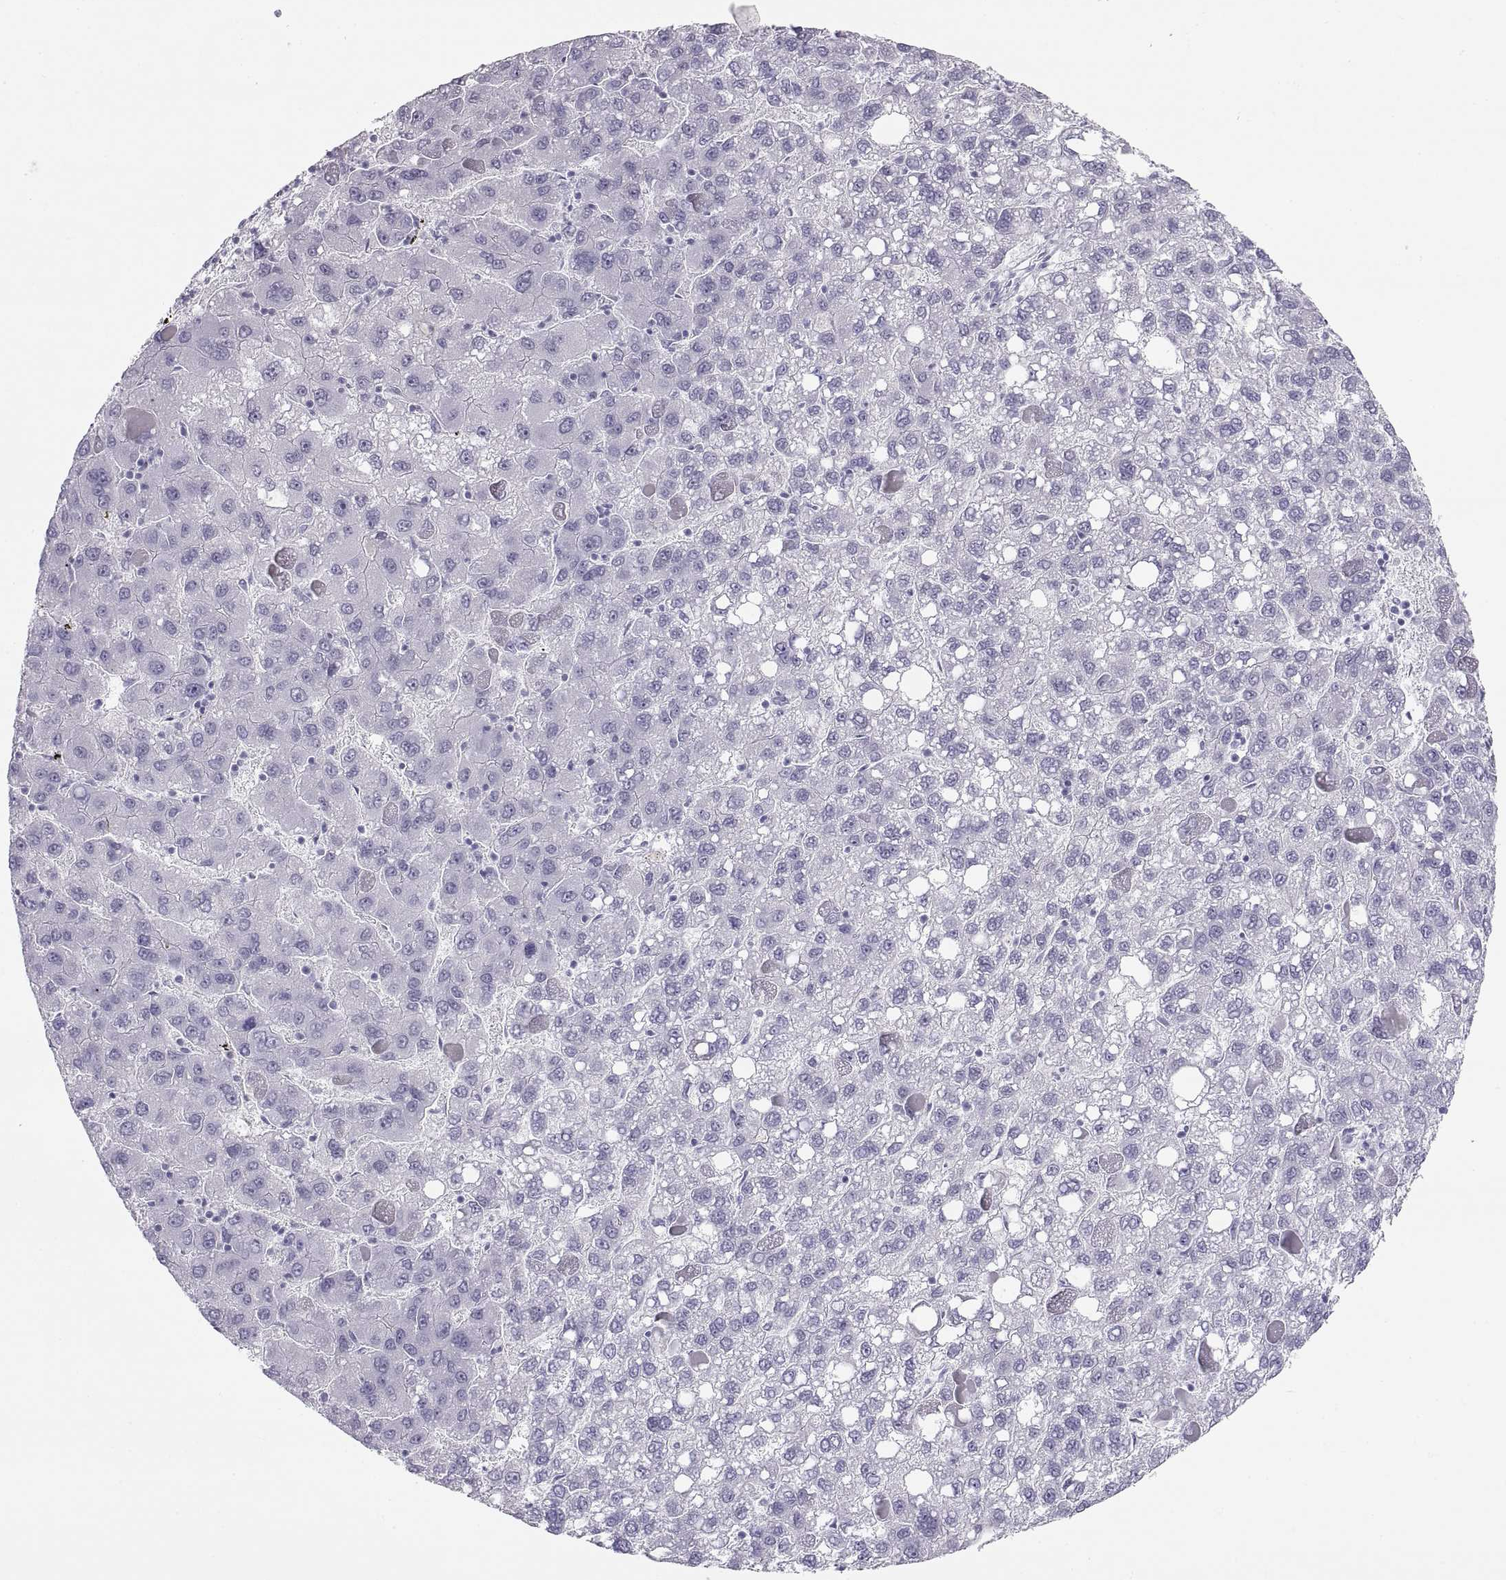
{"staining": {"intensity": "negative", "quantity": "none", "location": "none"}, "tissue": "liver cancer", "cell_type": "Tumor cells", "image_type": "cancer", "snomed": [{"axis": "morphology", "description": "Carcinoma, Hepatocellular, NOS"}, {"axis": "topography", "description": "Liver"}], "caption": "Tumor cells are negative for brown protein staining in liver cancer.", "gene": "SEMG1", "patient": {"sex": "female", "age": 82}}